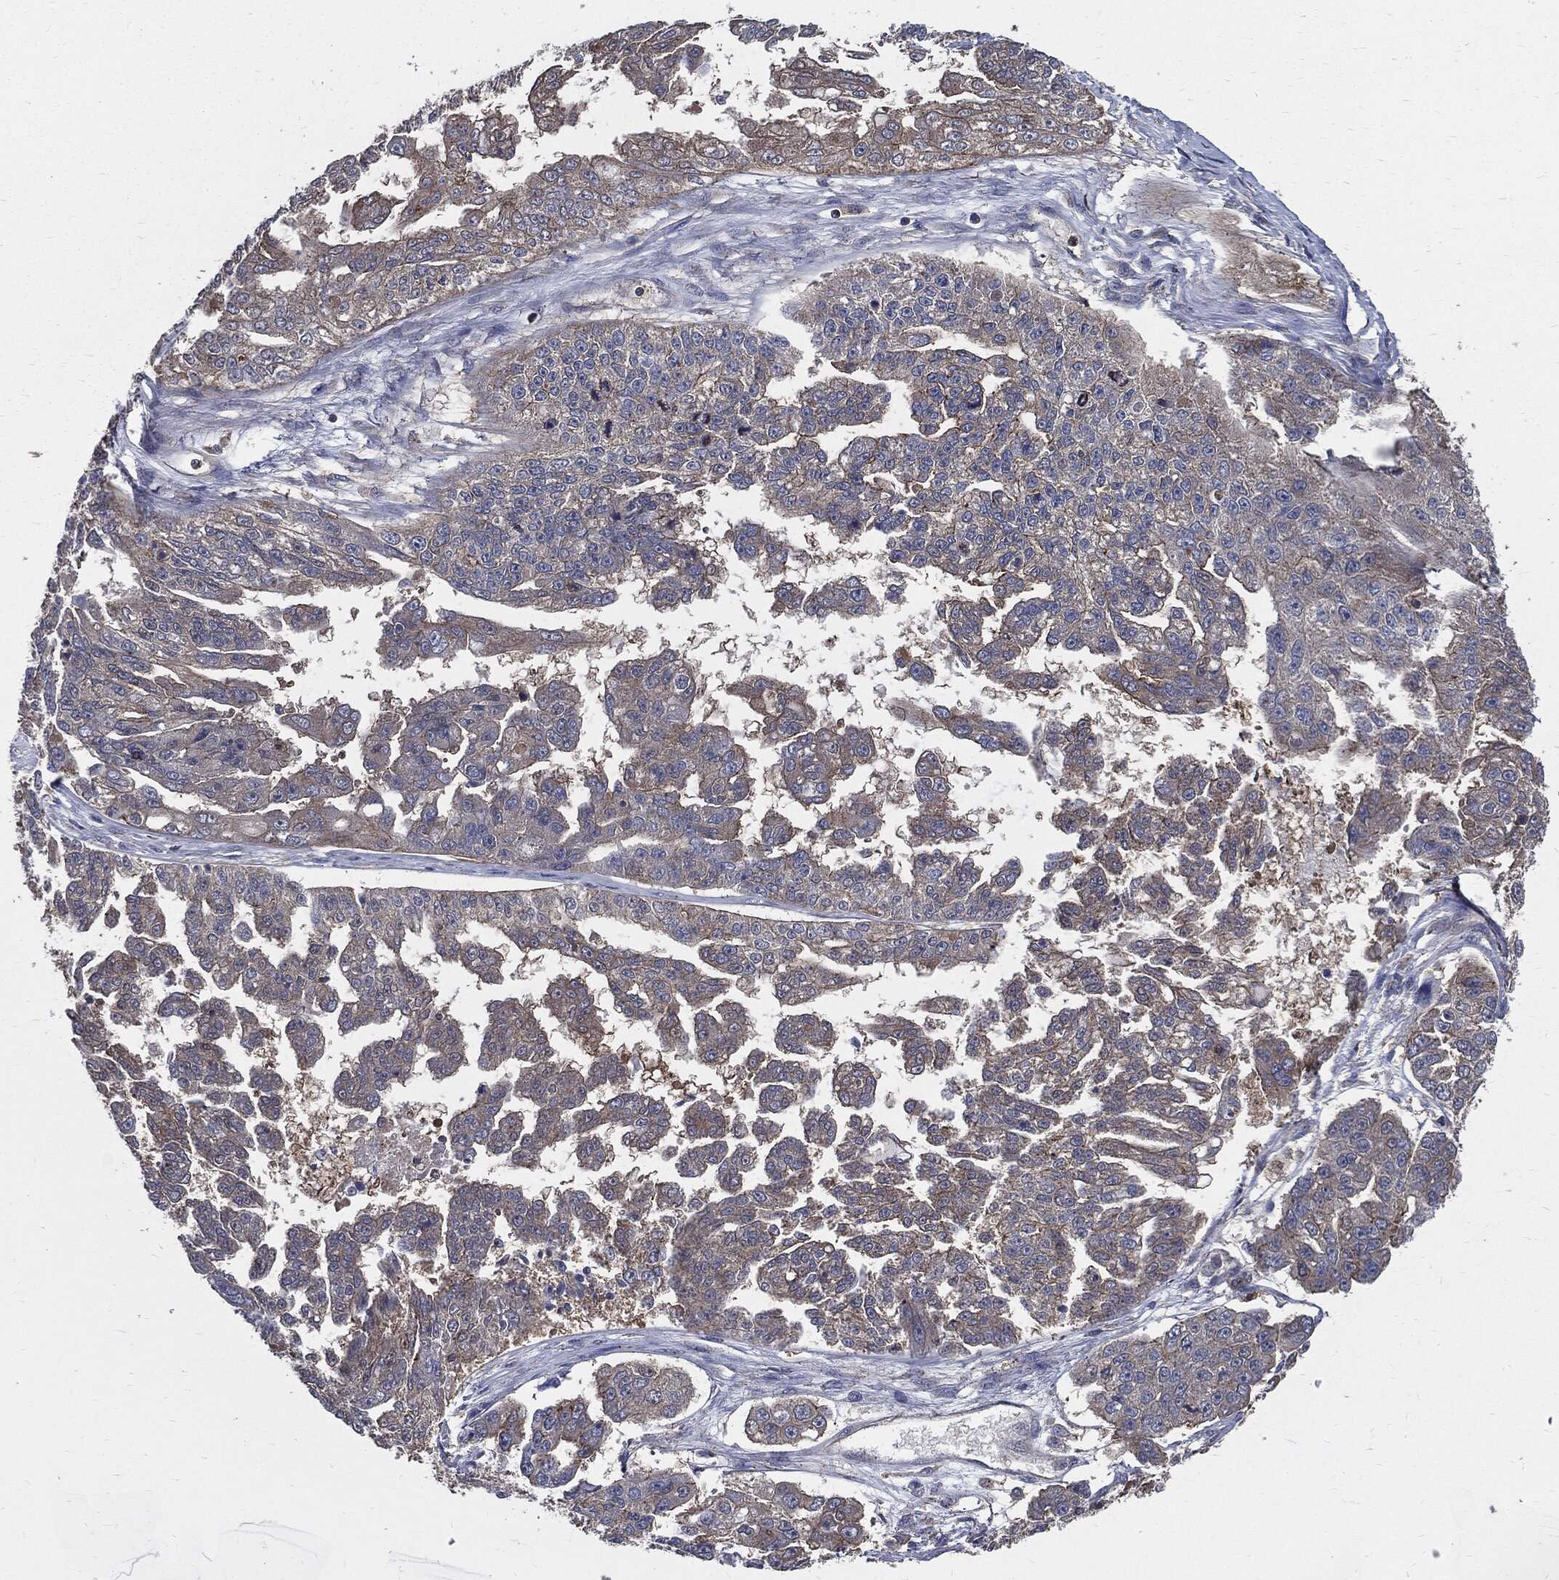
{"staining": {"intensity": "weak", "quantity": "25%-75%", "location": "cytoplasmic/membranous"}, "tissue": "ovarian cancer", "cell_type": "Tumor cells", "image_type": "cancer", "snomed": [{"axis": "morphology", "description": "Cystadenocarcinoma, serous, NOS"}, {"axis": "topography", "description": "Ovary"}], "caption": "Ovarian cancer (serous cystadenocarcinoma) was stained to show a protein in brown. There is low levels of weak cytoplasmic/membranous expression in about 25%-75% of tumor cells.", "gene": "PDCD6IP", "patient": {"sex": "female", "age": 58}}